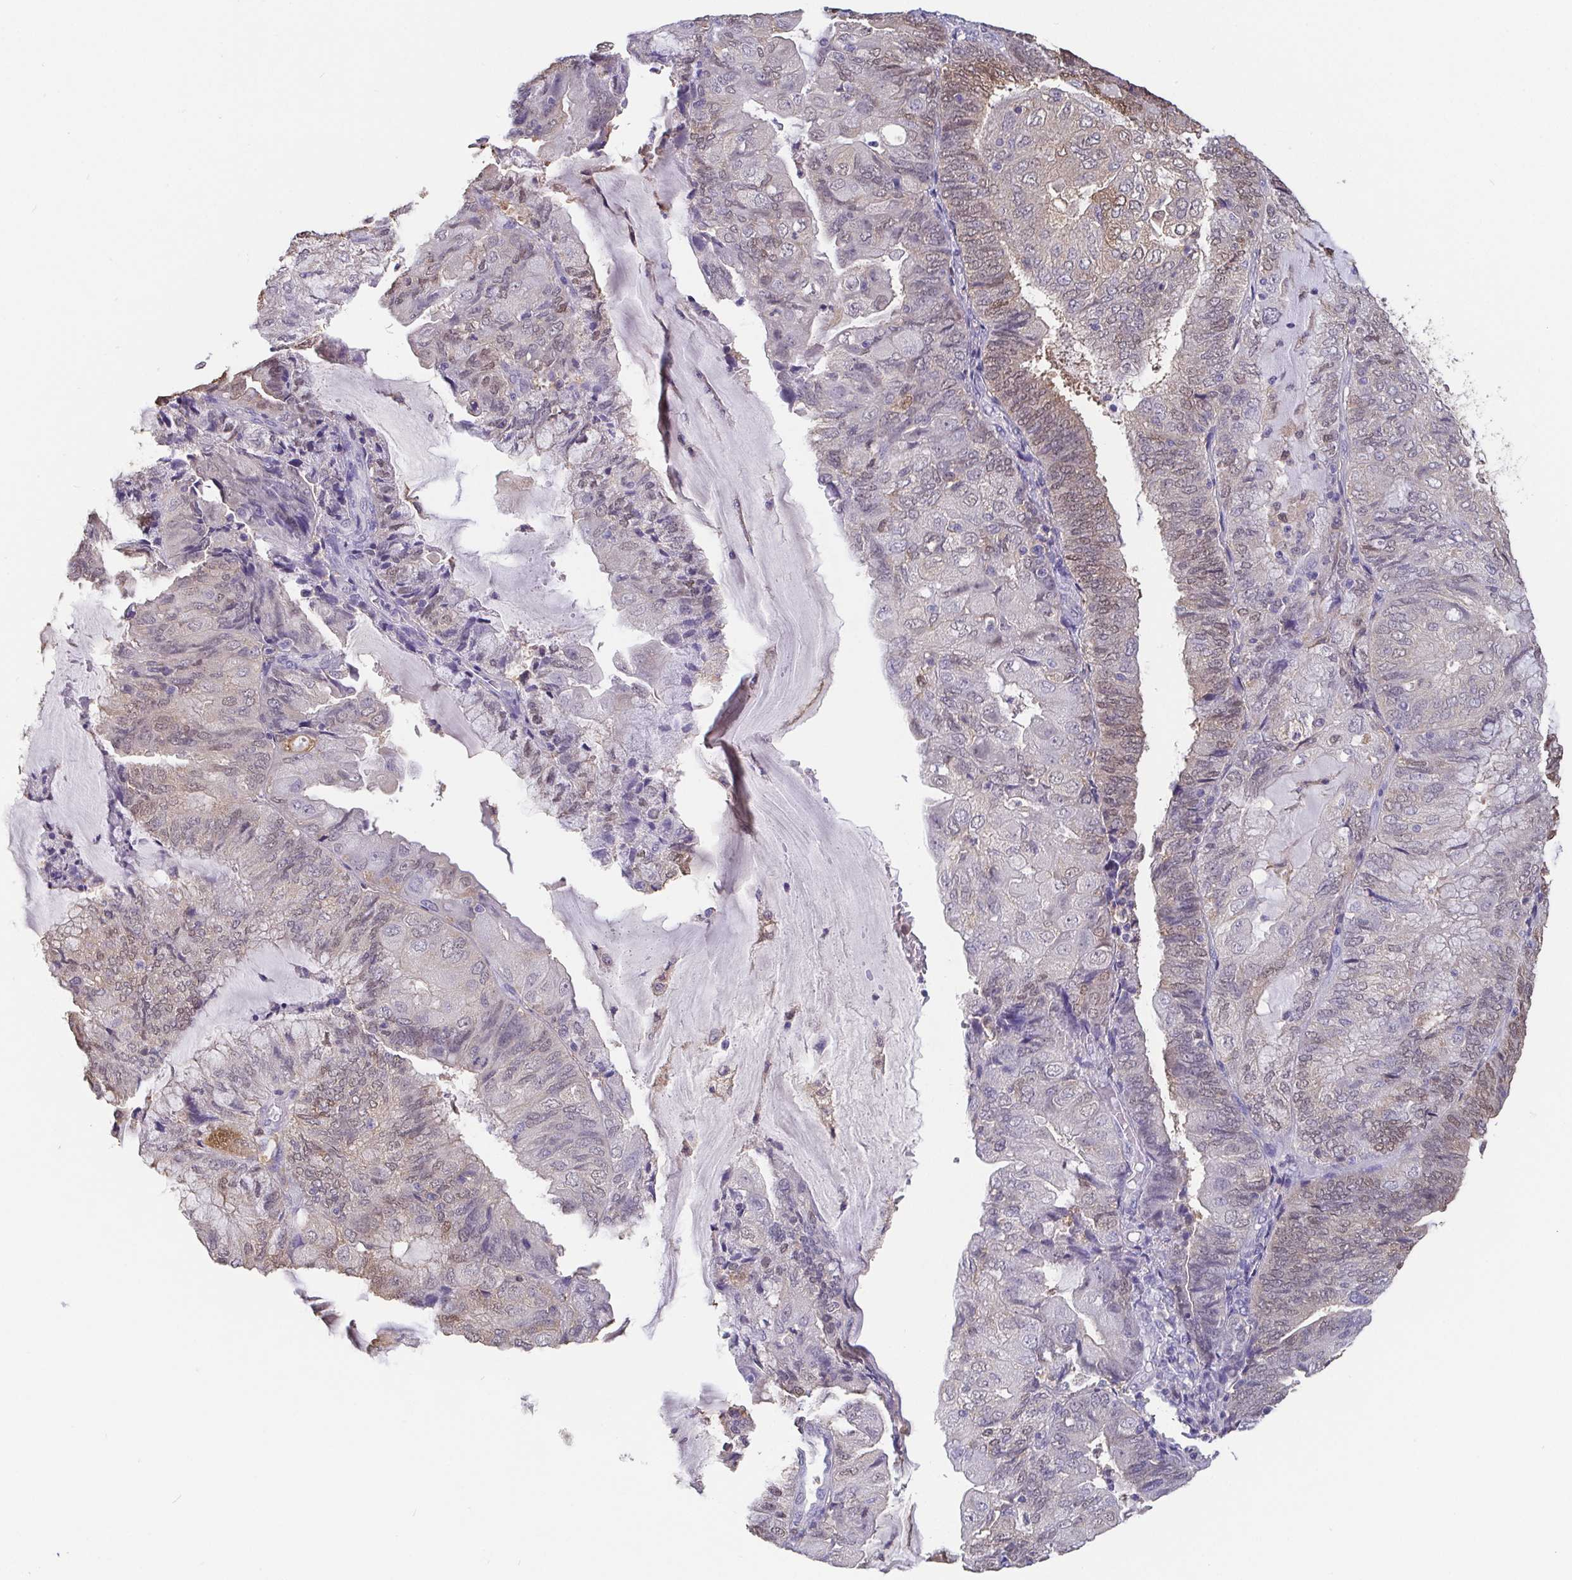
{"staining": {"intensity": "weak", "quantity": "25%-75%", "location": "nuclear"}, "tissue": "endometrial cancer", "cell_type": "Tumor cells", "image_type": "cancer", "snomed": [{"axis": "morphology", "description": "Adenocarcinoma, NOS"}, {"axis": "topography", "description": "Endometrium"}], "caption": "Immunohistochemistry (IHC) image of neoplastic tissue: human endometrial adenocarcinoma stained using immunohistochemistry (IHC) displays low levels of weak protein expression localized specifically in the nuclear of tumor cells, appearing as a nuclear brown color.", "gene": "IDH1", "patient": {"sex": "female", "age": 81}}